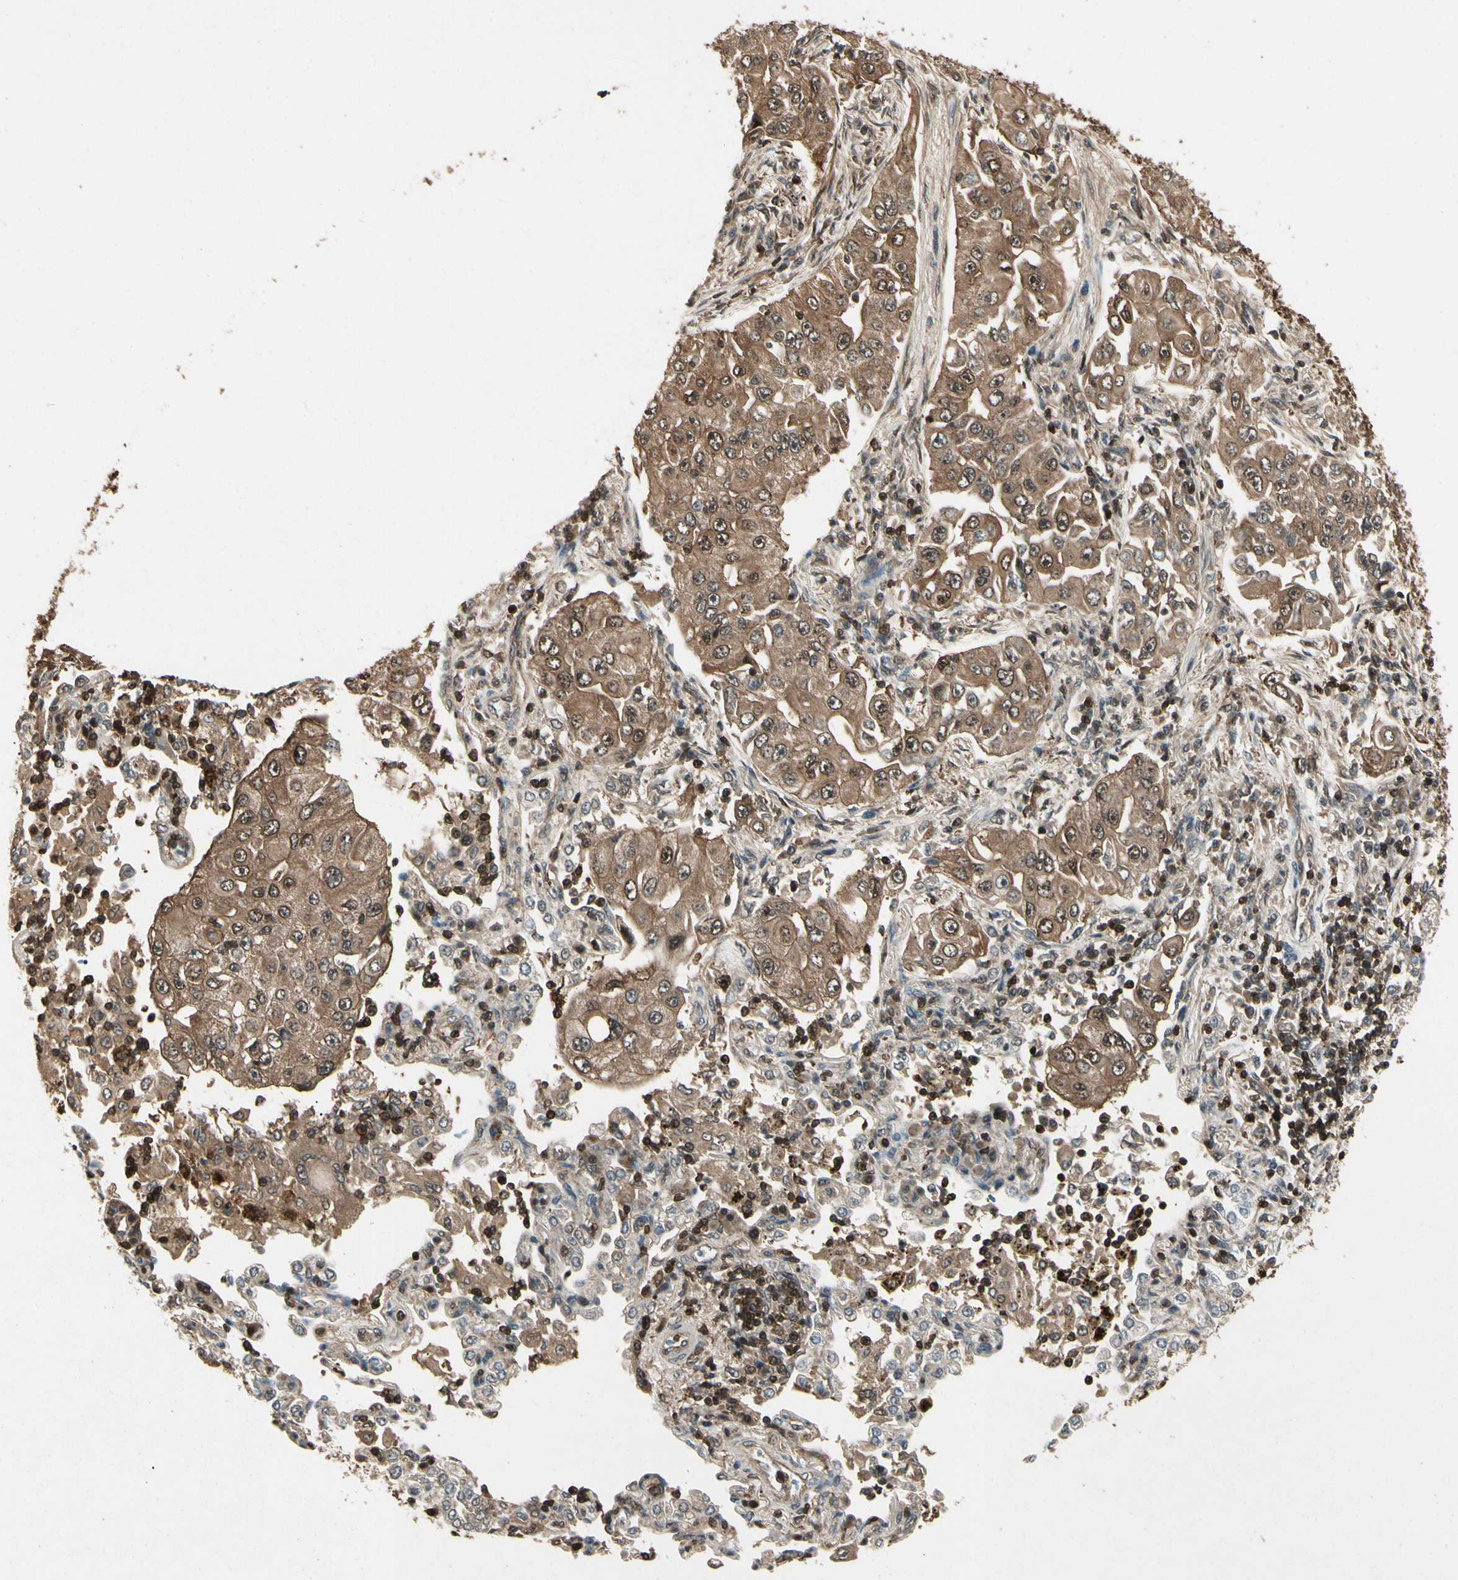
{"staining": {"intensity": "moderate", "quantity": ">75%", "location": "cytoplasmic/membranous"}, "tissue": "lung cancer", "cell_type": "Tumor cells", "image_type": "cancer", "snomed": [{"axis": "morphology", "description": "Adenocarcinoma, NOS"}, {"axis": "topography", "description": "Lung"}], "caption": "Immunohistochemical staining of lung adenocarcinoma demonstrates moderate cytoplasmic/membranous protein staining in about >75% of tumor cells.", "gene": "YWHAQ", "patient": {"sex": "male", "age": 84}}